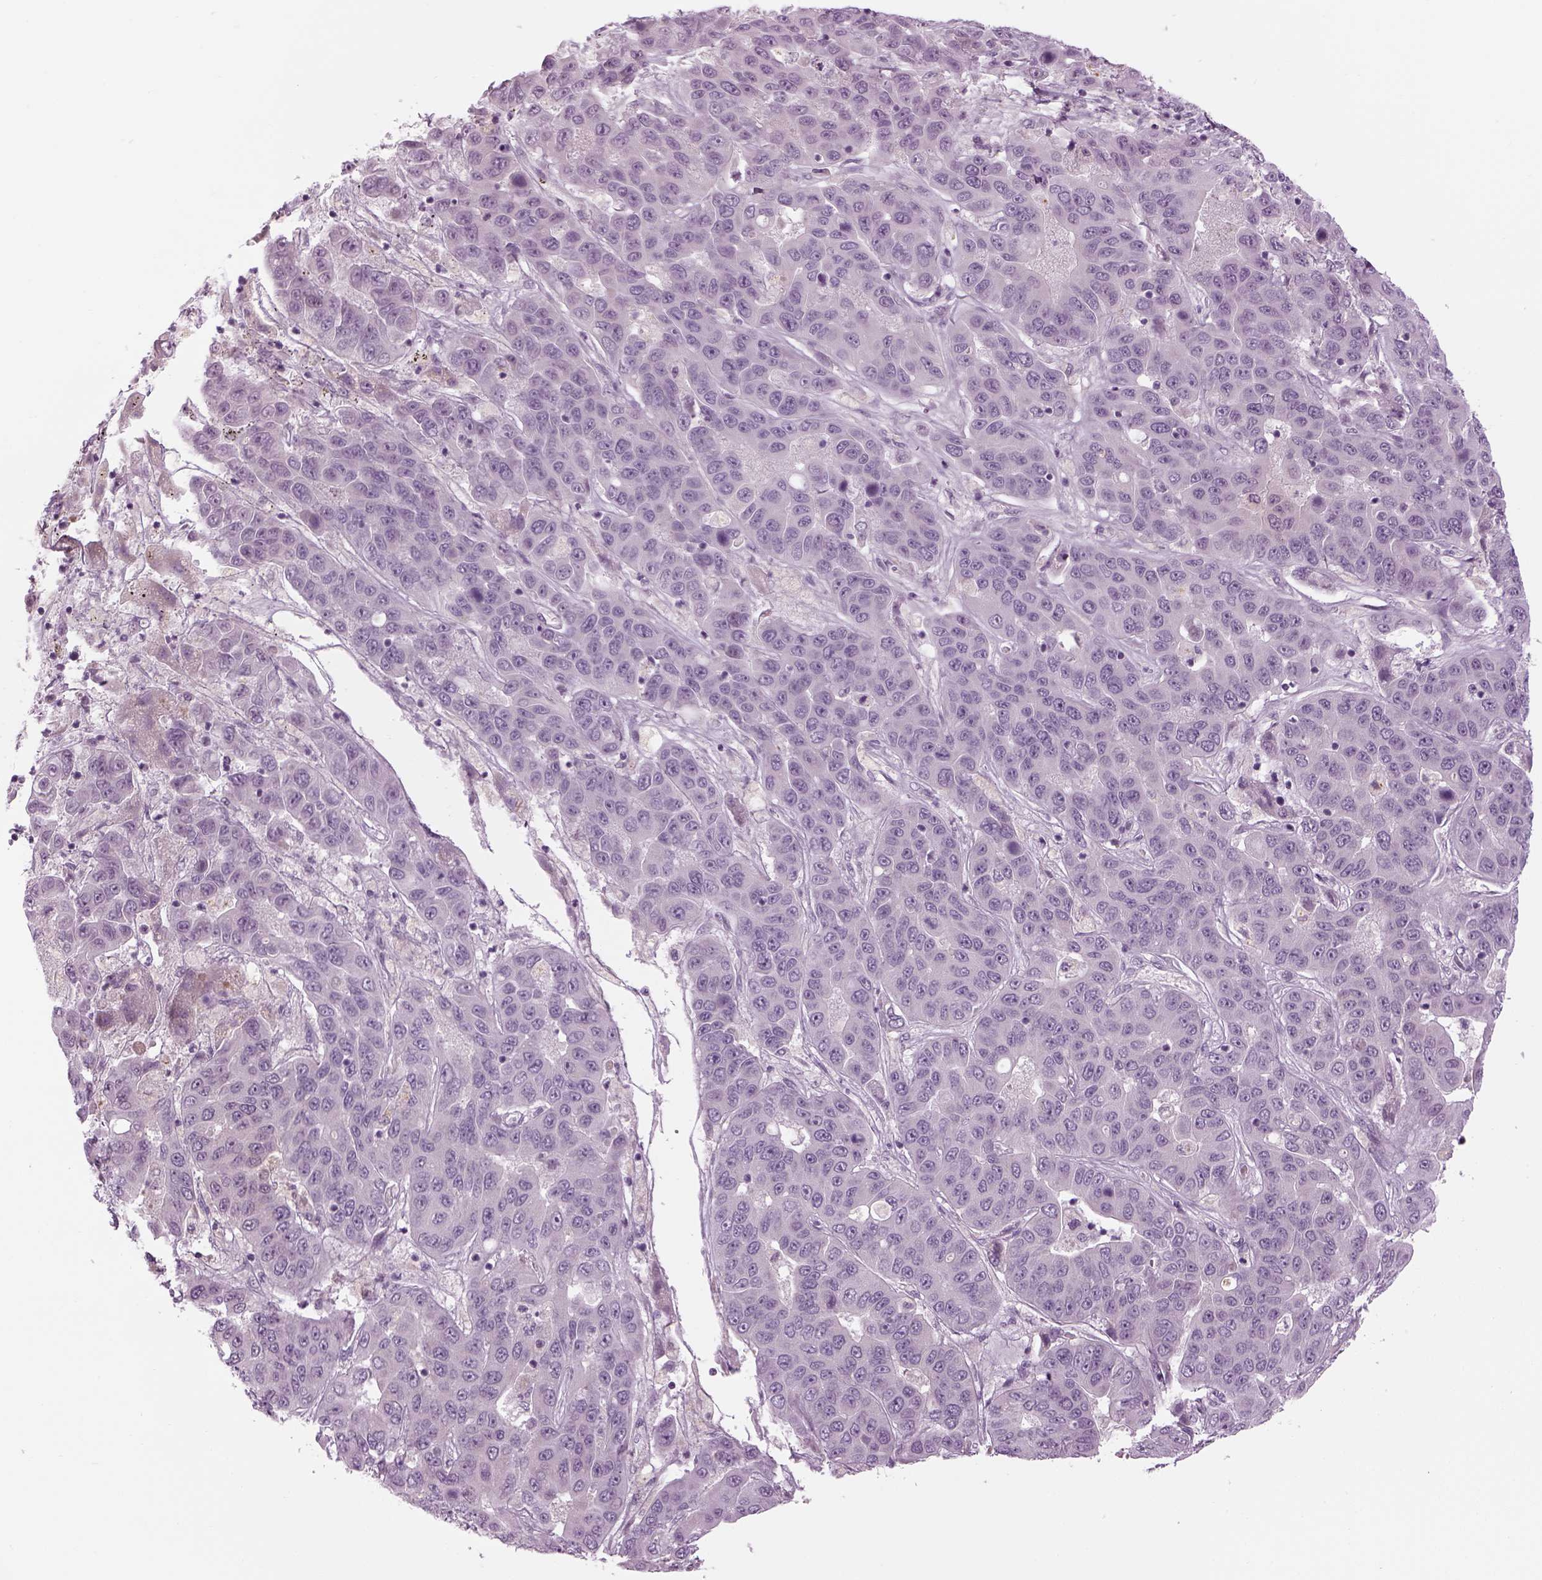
{"staining": {"intensity": "negative", "quantity": "none", "location": "none"}, "tissue": "liver cancer", "cell_type": "Tumor cells", "image_type": "cancer", "snomed": [{"axis": "morphology", "description": "Cholangiocarcinoma"}, {"axis": "topography", "description": "Liver"}], "caption": "IHC of human cholangiocarcinoma (liver) displays no expression in tumor cells. The staining is performed using DAB (3,3'-diaminobenzidine) brown chromogen with nuclei counter-stained in using hematoxylin.", "gene": "LRRIQ3", "patient": {"sex": "female", "age": 52}}